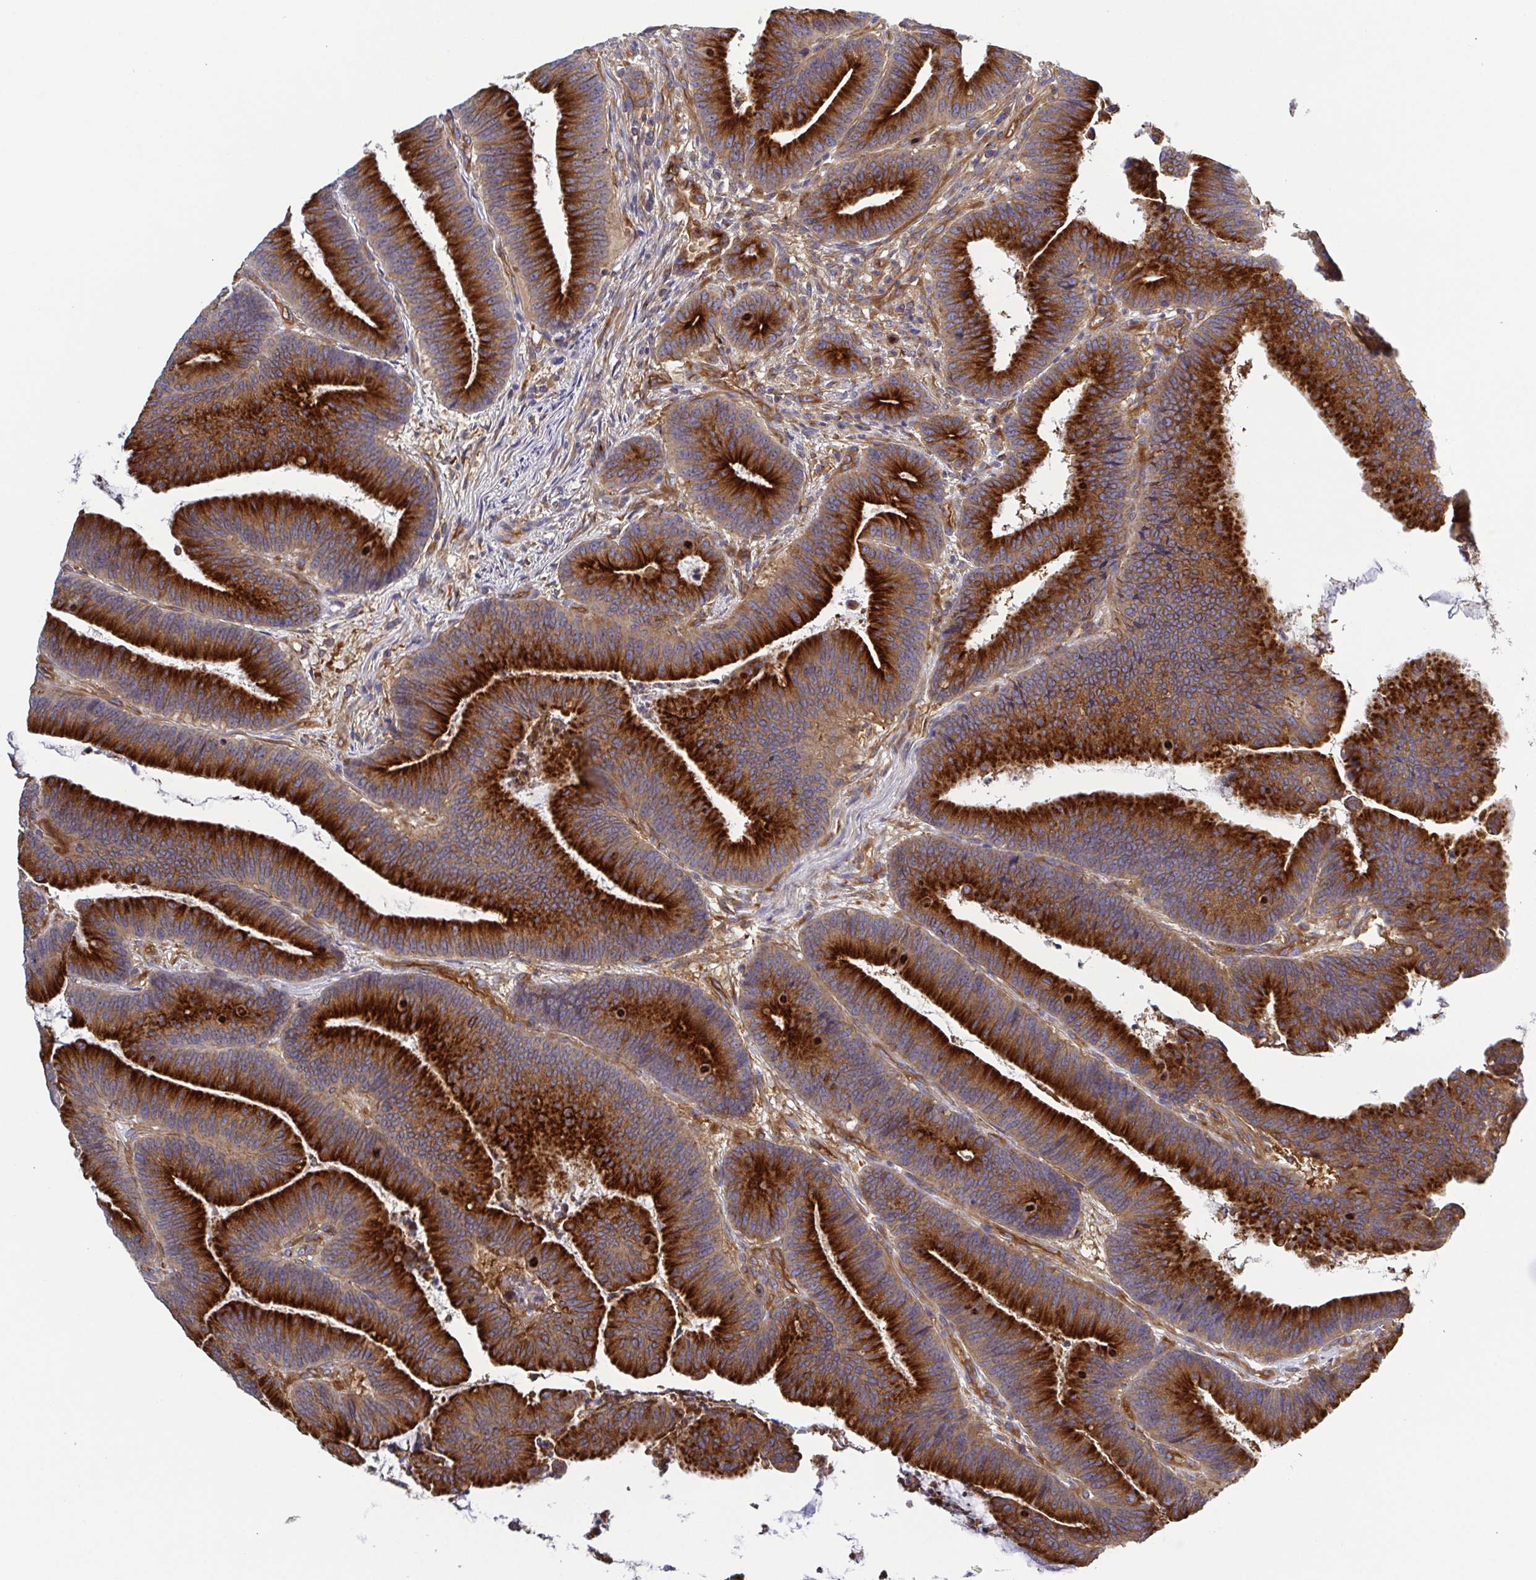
{"staining": {"intensity": "strong", "quantity": ">75%", "location": "cytoplasmic/membranous"}, "tissue": "colorectal cancer", "cell_type": "Tumor cells", "image_type": "cancer", "snomed": [{"axis": "morphology", "description": "Adenocarcinoma, NOS"}, {"axis": "topography", "description": "Colon"}], "caption": "This is an image of immunohistochemistry (IHC) staining of colorectal adenocarcinoma, which shows strong positivity in the cytoplasmic/membranous of tumor cells.", "gene": "KIF5B", "patient": {"sex": "female", "age": 78}}